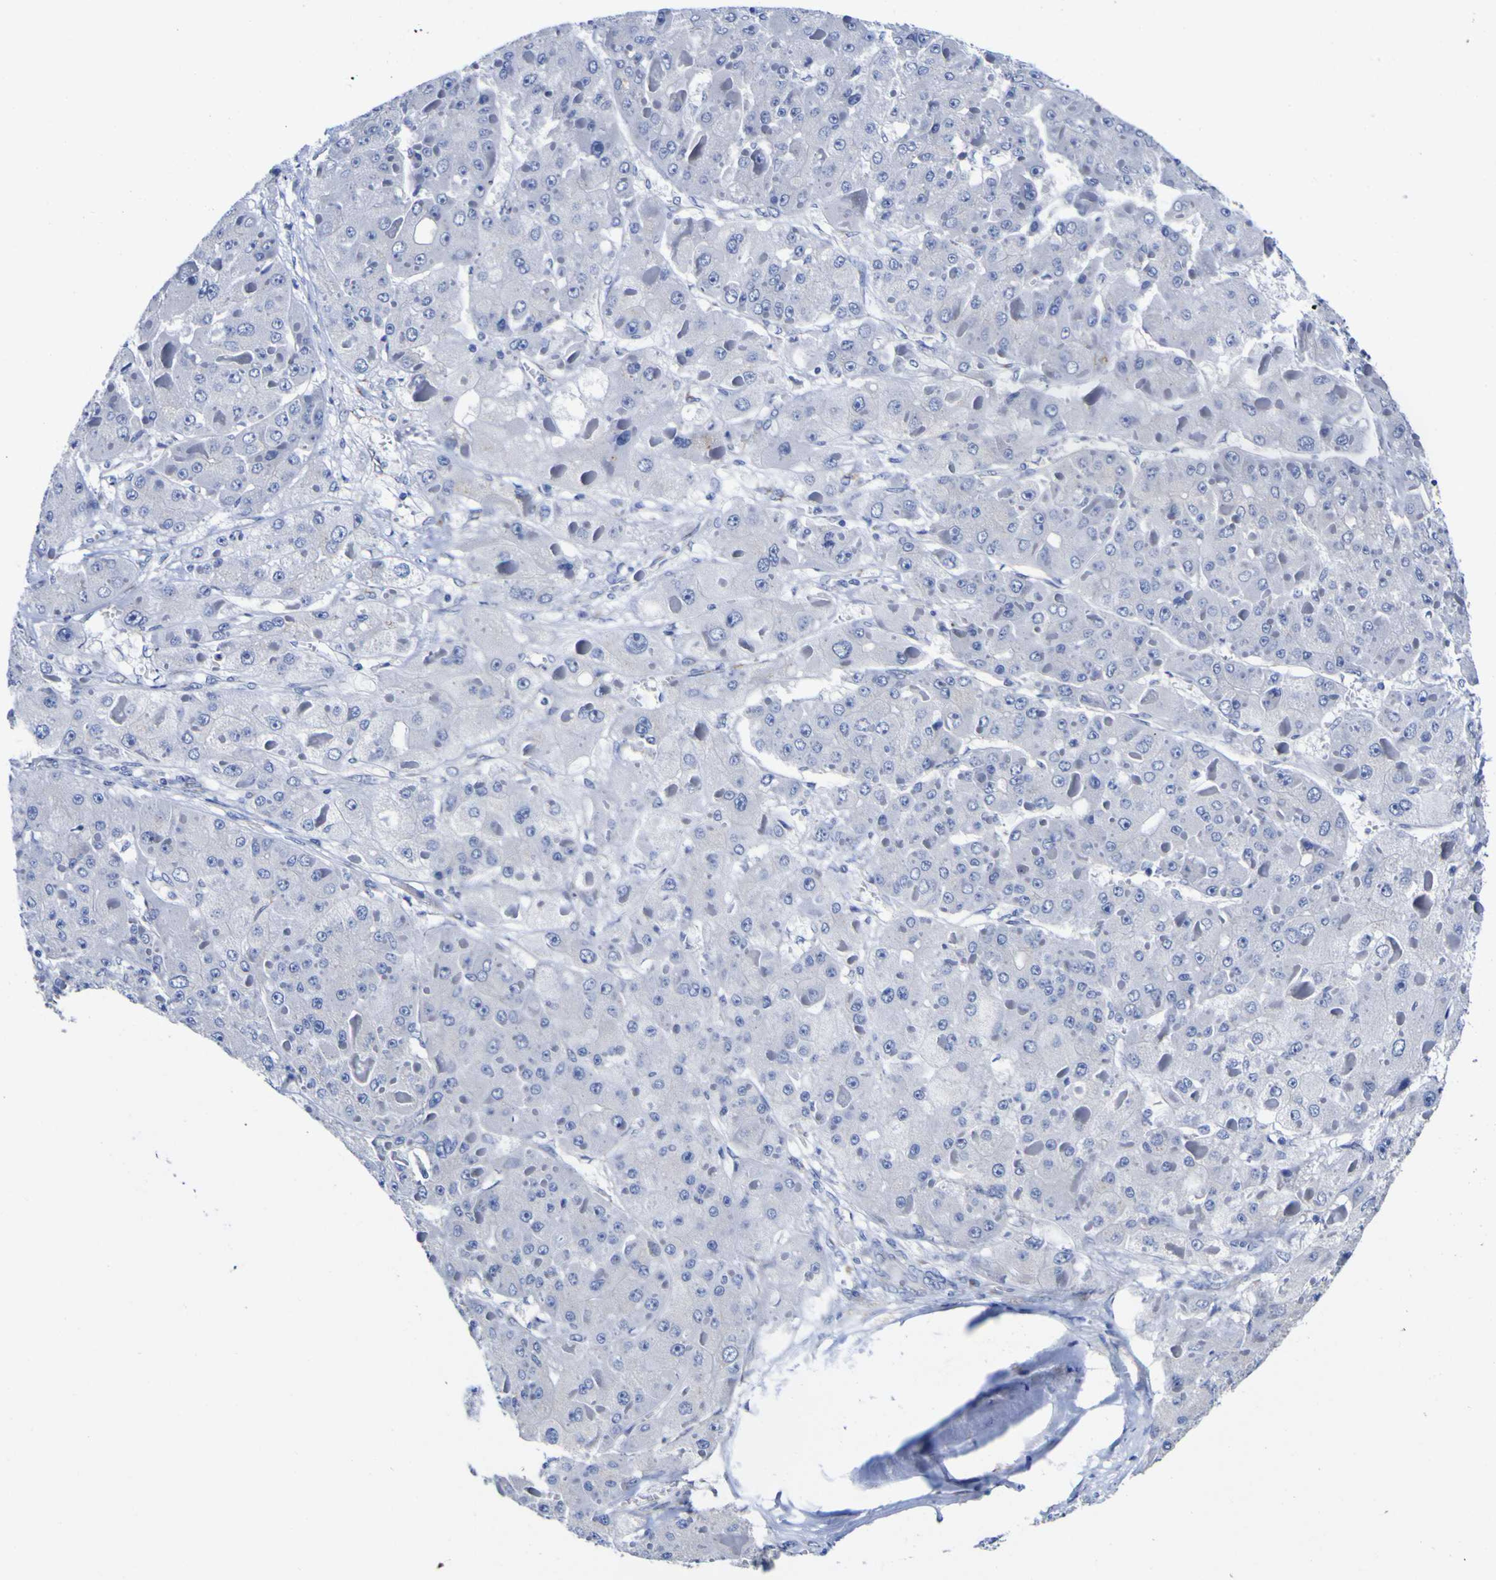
{"staining": {"intensity": "negative", "quantity": "none", "location": "none"}, "tissue": "liver cancer", "cell_type": "Tumor cells", "image_type": "cancer", "snomed": [{"axis": "morphology", "description": "Carcinoma, Hepatocellular, NOS"}, {"axis": "topography", "description": "Liver"}], "caption": "A micrograph of human liver cancer (hepatocellular carcinoma) is negative for staining in tumor cells.", "gene": "GOLM1", "patient": {"sex": "female", "age": 73}}